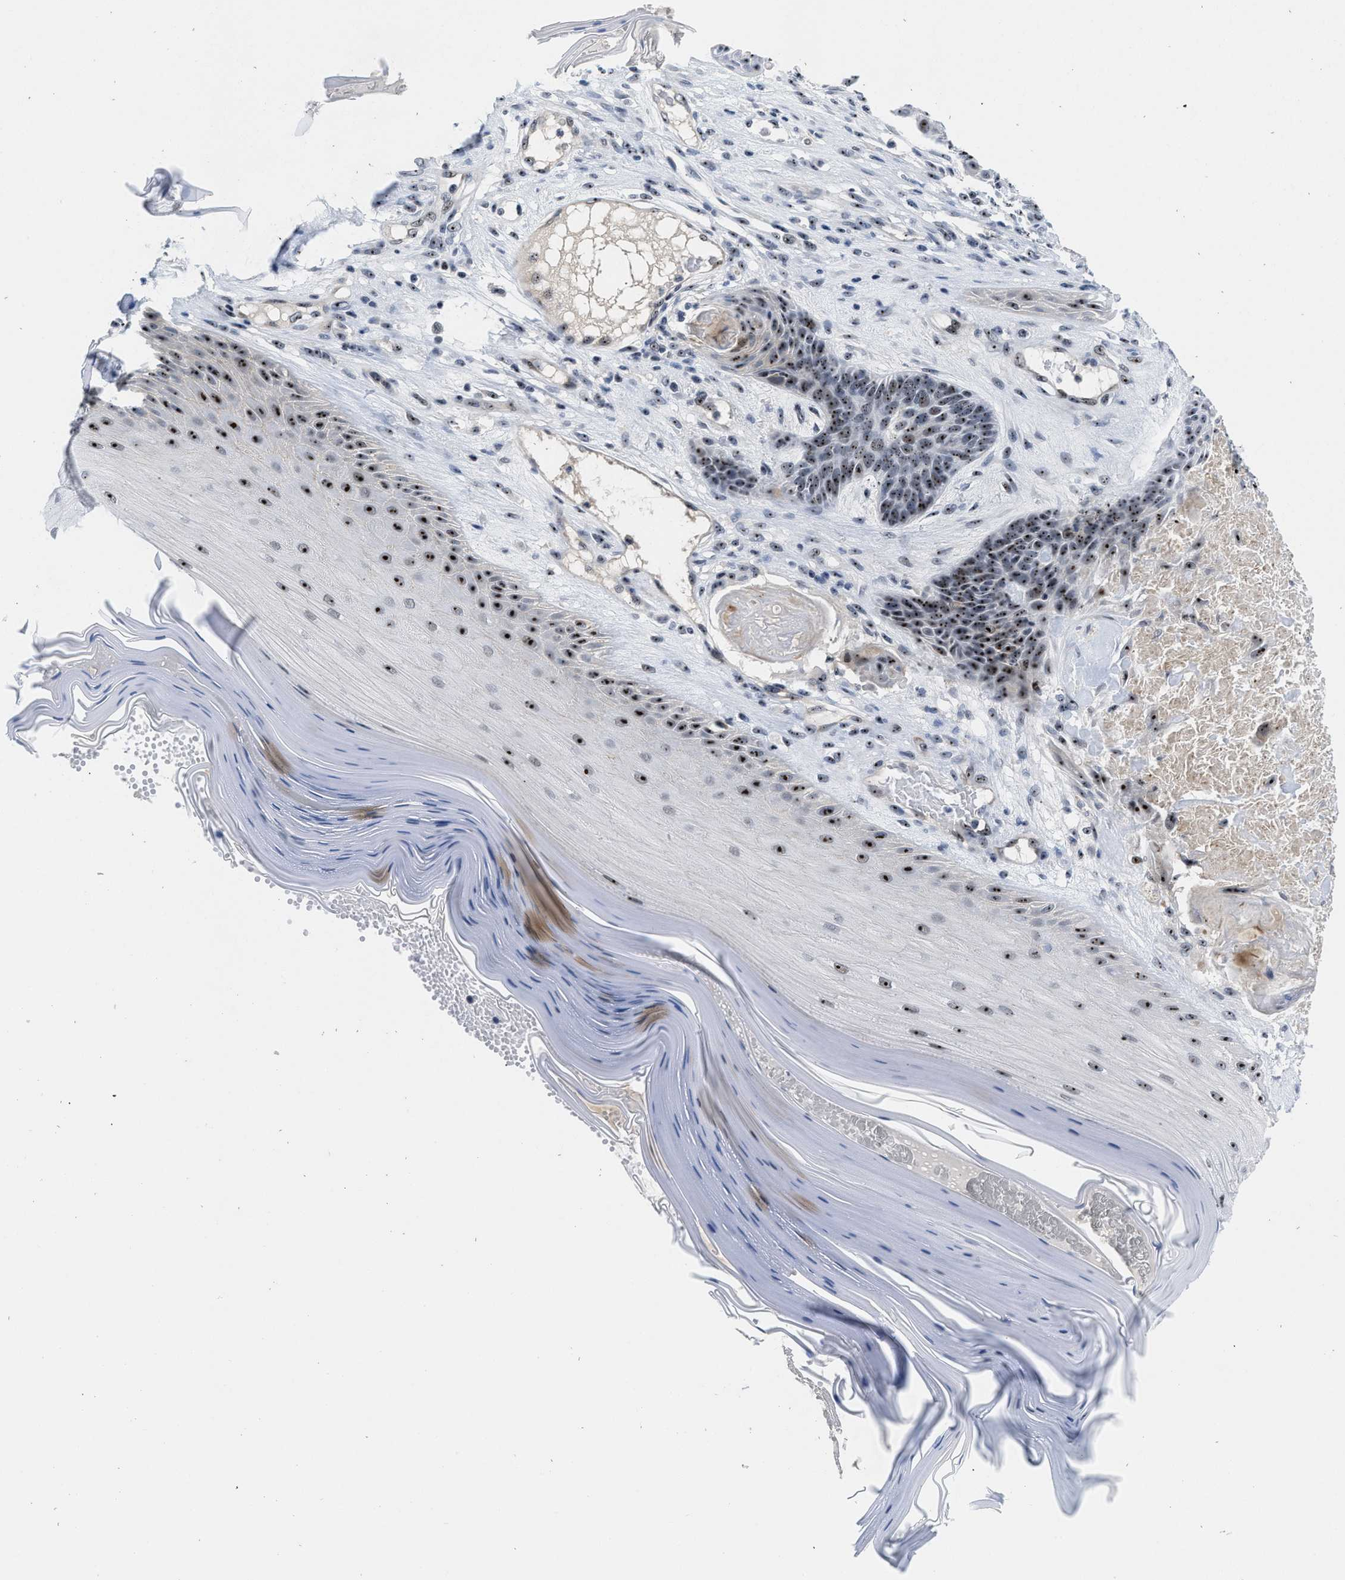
{"staining": {"intensity": "strong", "quantity": ">75%", "location": "nuclear"}, "tissue": "skin cancer", "cell_type": "Tumor cells", "image_type": "cancer", "snomed": [{"axis": "morphology", "description": "Basal cell carcinoma"}, {"axis": "topography", "description": "Skin"}], "caption": "Brown immunohistochemical staining in human skin basal cell carcinoma shows strong nuclear staining in approximately >75% of tumor cells. The staining was performed using DAB to visualize the protein expression in brown, while the nuclei were stained in blue with hematoxylin (Magnification: 20x).", "gene": "NOP58", "patient": {"sex": "male", "age": 55}}